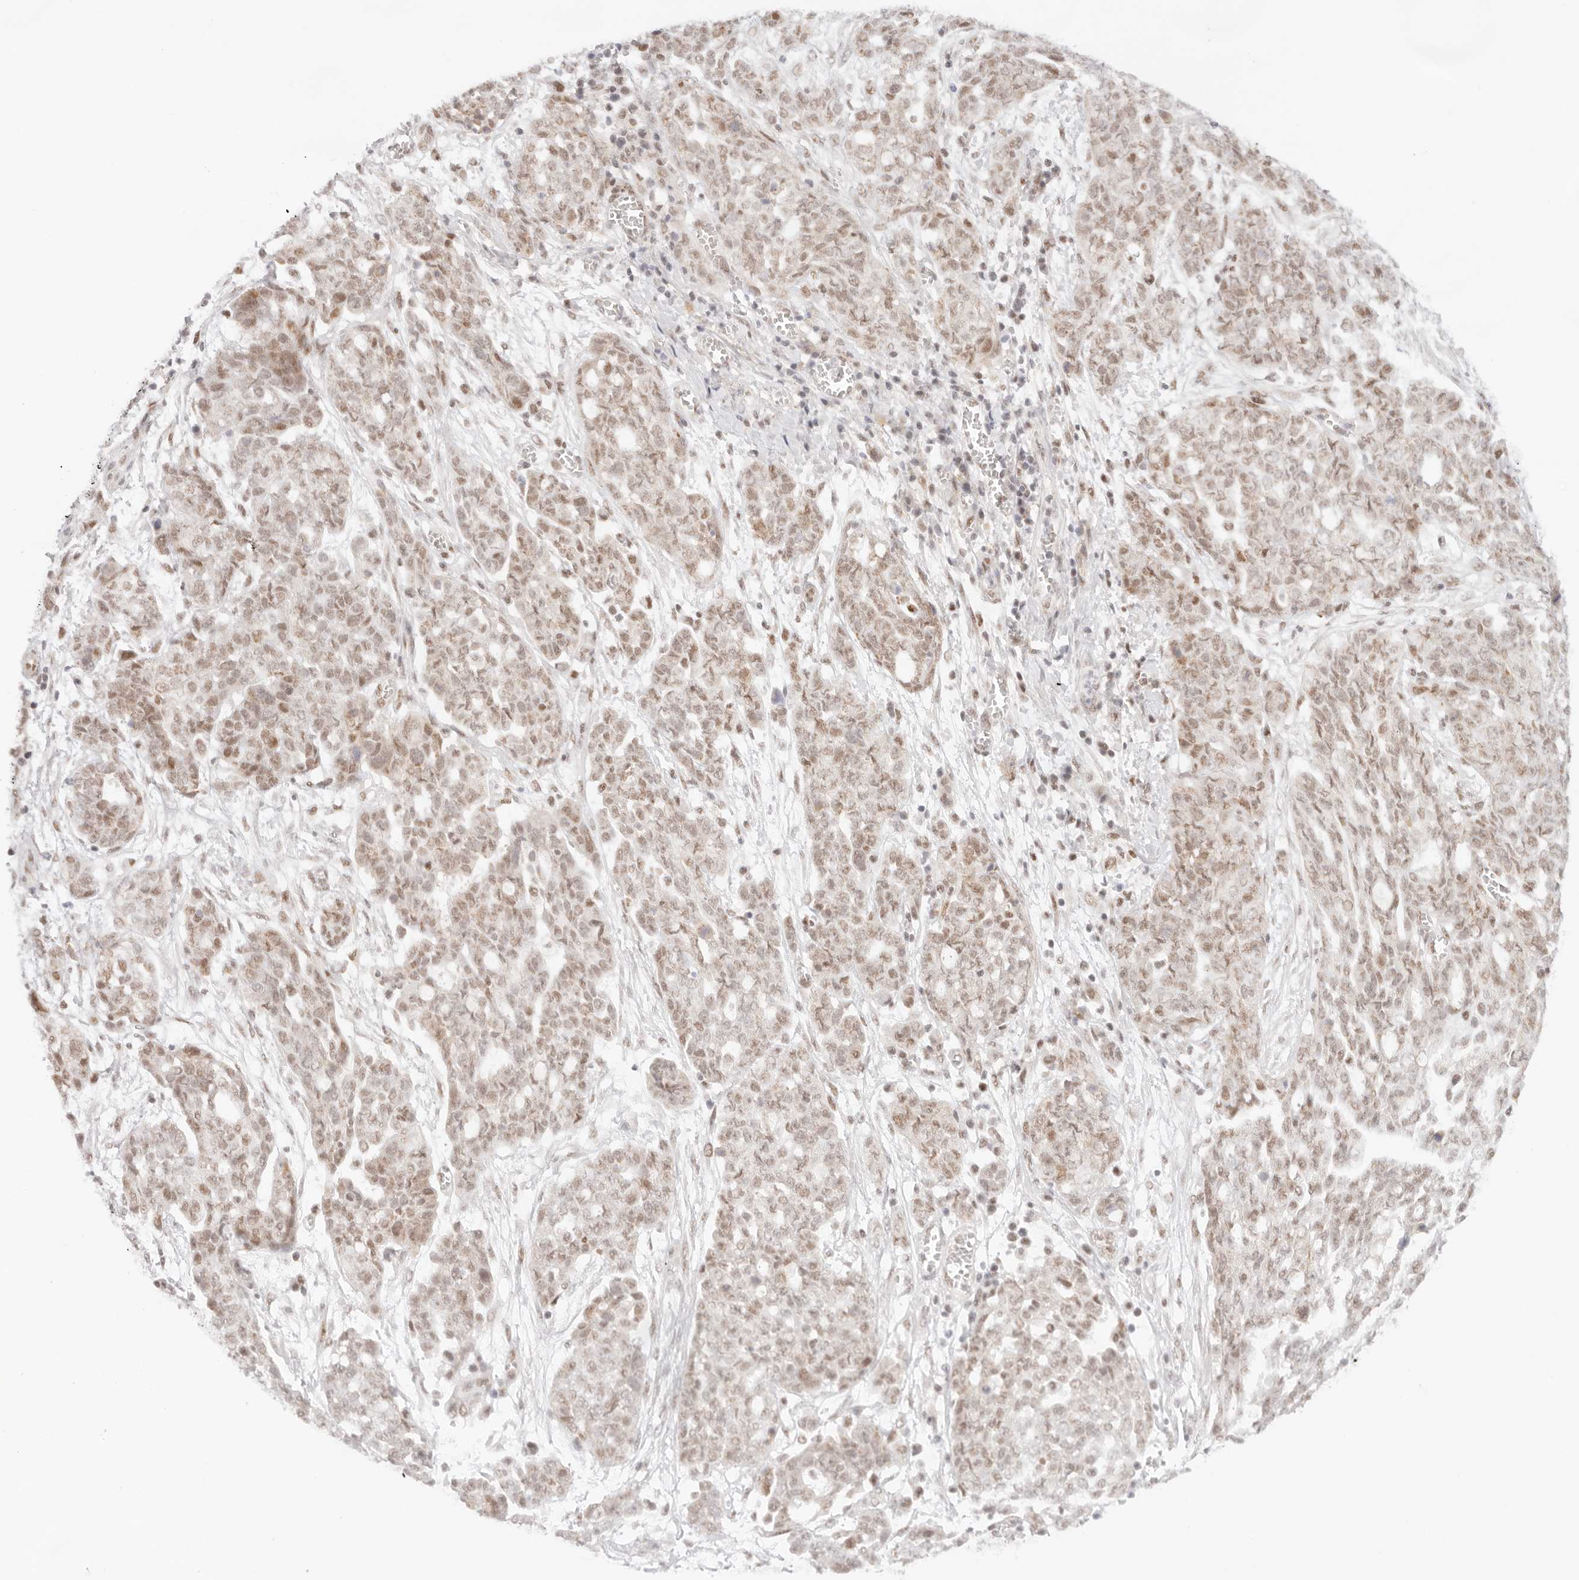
{"staining": {"intensity": "moderate", "quantity": "25%-75%", "location": "nuclear"}, "tissue": "ovarian cancer", "cell_type": "Tumor cells", "image_type": "cancer", "snomed": [{"axis": "morphology", "description": "Cystadenocarcinoma, serous, NOS"}, {"axis": "topography", "description": "Soft tissue"}, {"axis": "topography", "description": "Ovary"}], "caption": "DAB immunohistochemical staining of ovarian cancer displays moderate nuclear protein expression in about 25%-75% of tumor cells. Nuclei are stained in blue.", "gene": "GTF2E2", "patient": {"sex": "female", "age": 57}}